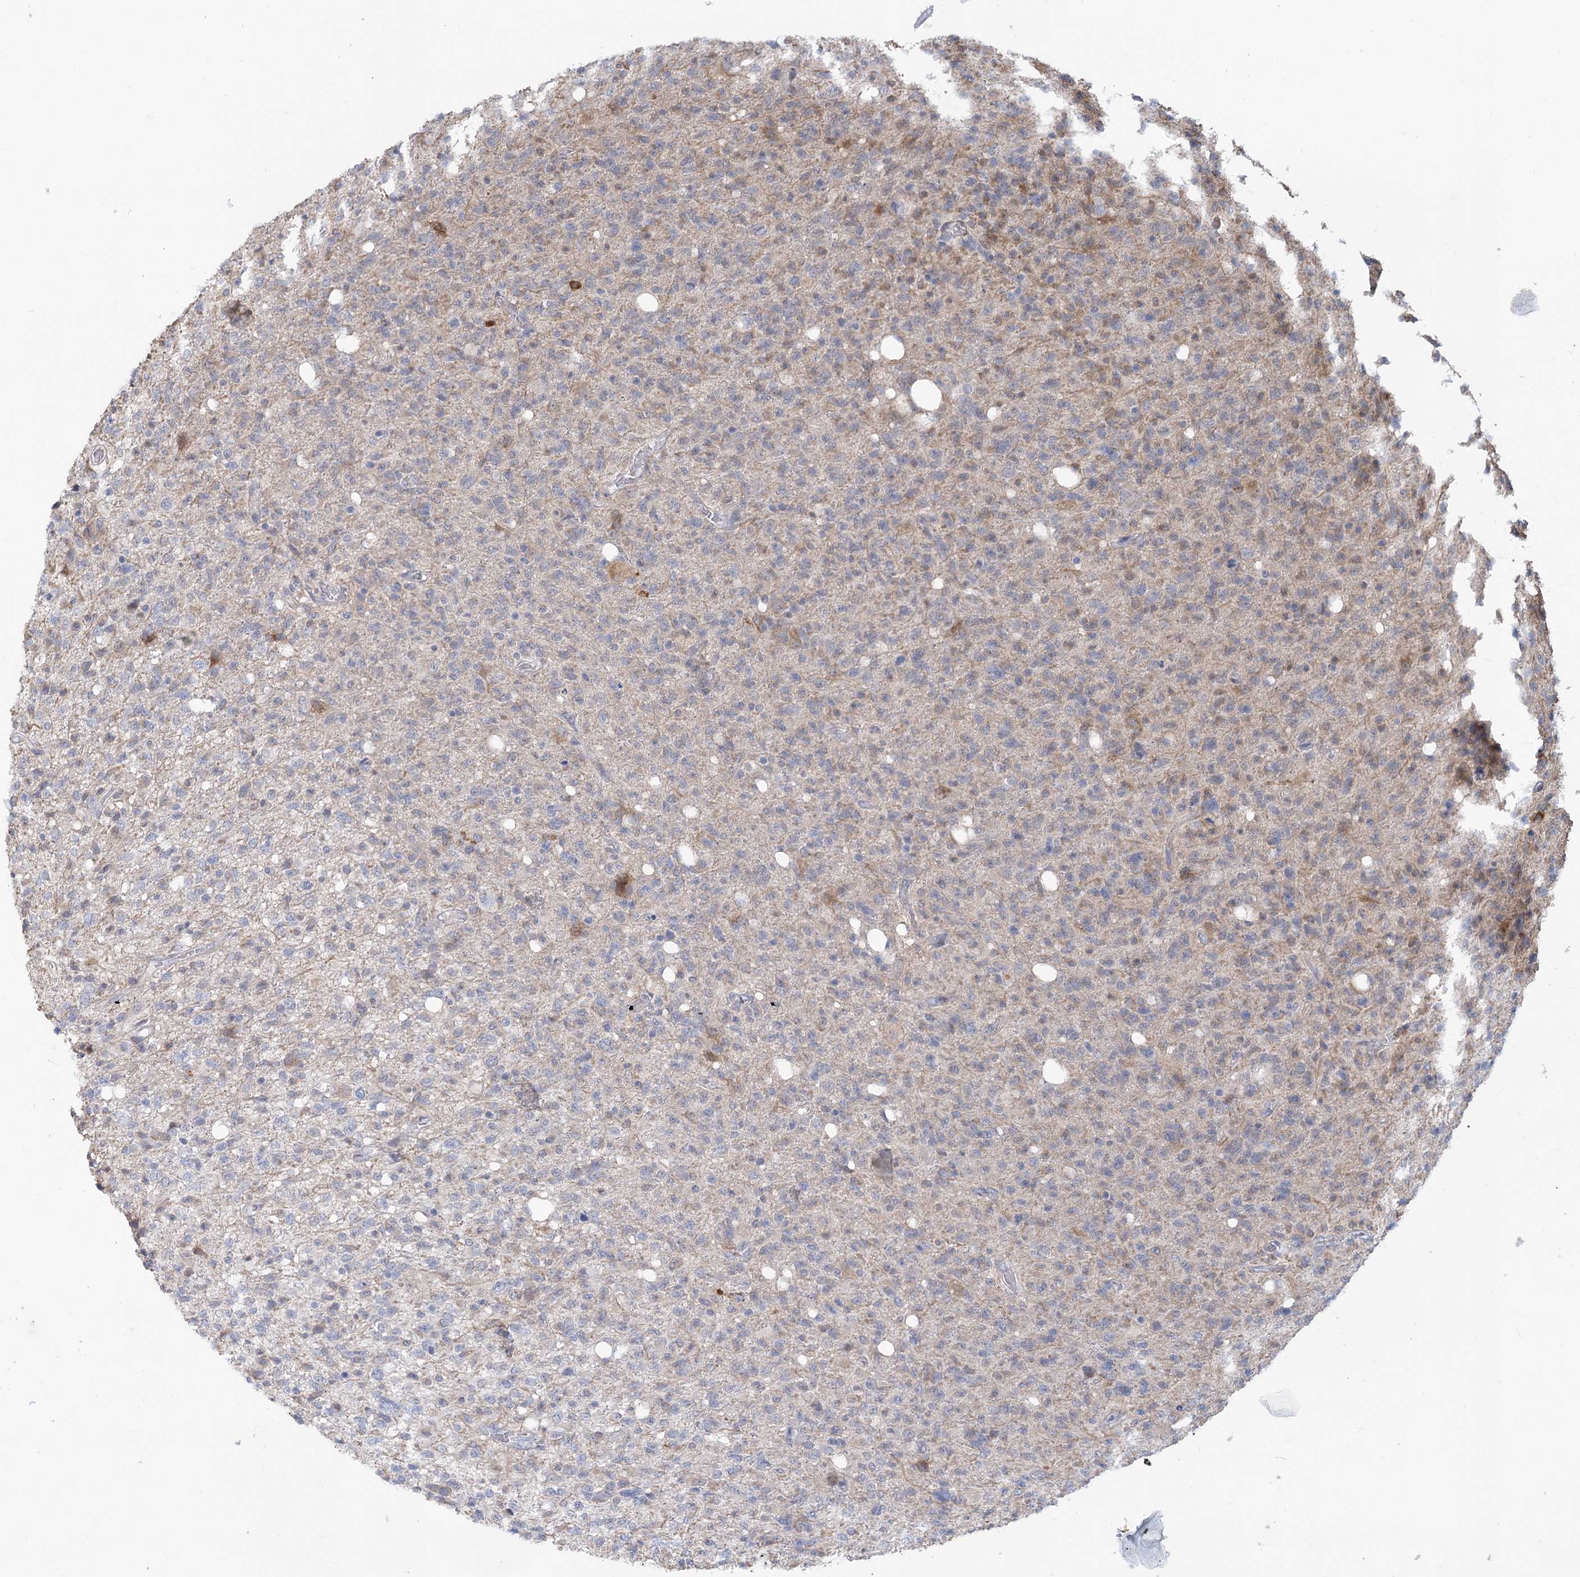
{"staining": {"intensity": "weak", "quantity": "<25%", "location": "cytoplasmic/membranous"}, "tissue": "glioma", "cell_type": "Tumor cells", "image_type": "cancer", "snomed": [{"axis": "morphology", "description": "Glioma, malignant, High grade"}, {"axis": "topography", "description": "Brain"}], "caption": "Immunohistochemical staining of human high-grade glioma (malignant) demonstrates no significant staining in tumor cells.", "gene": "CIB4", "patient": {"sex": "female", "age": 57}}